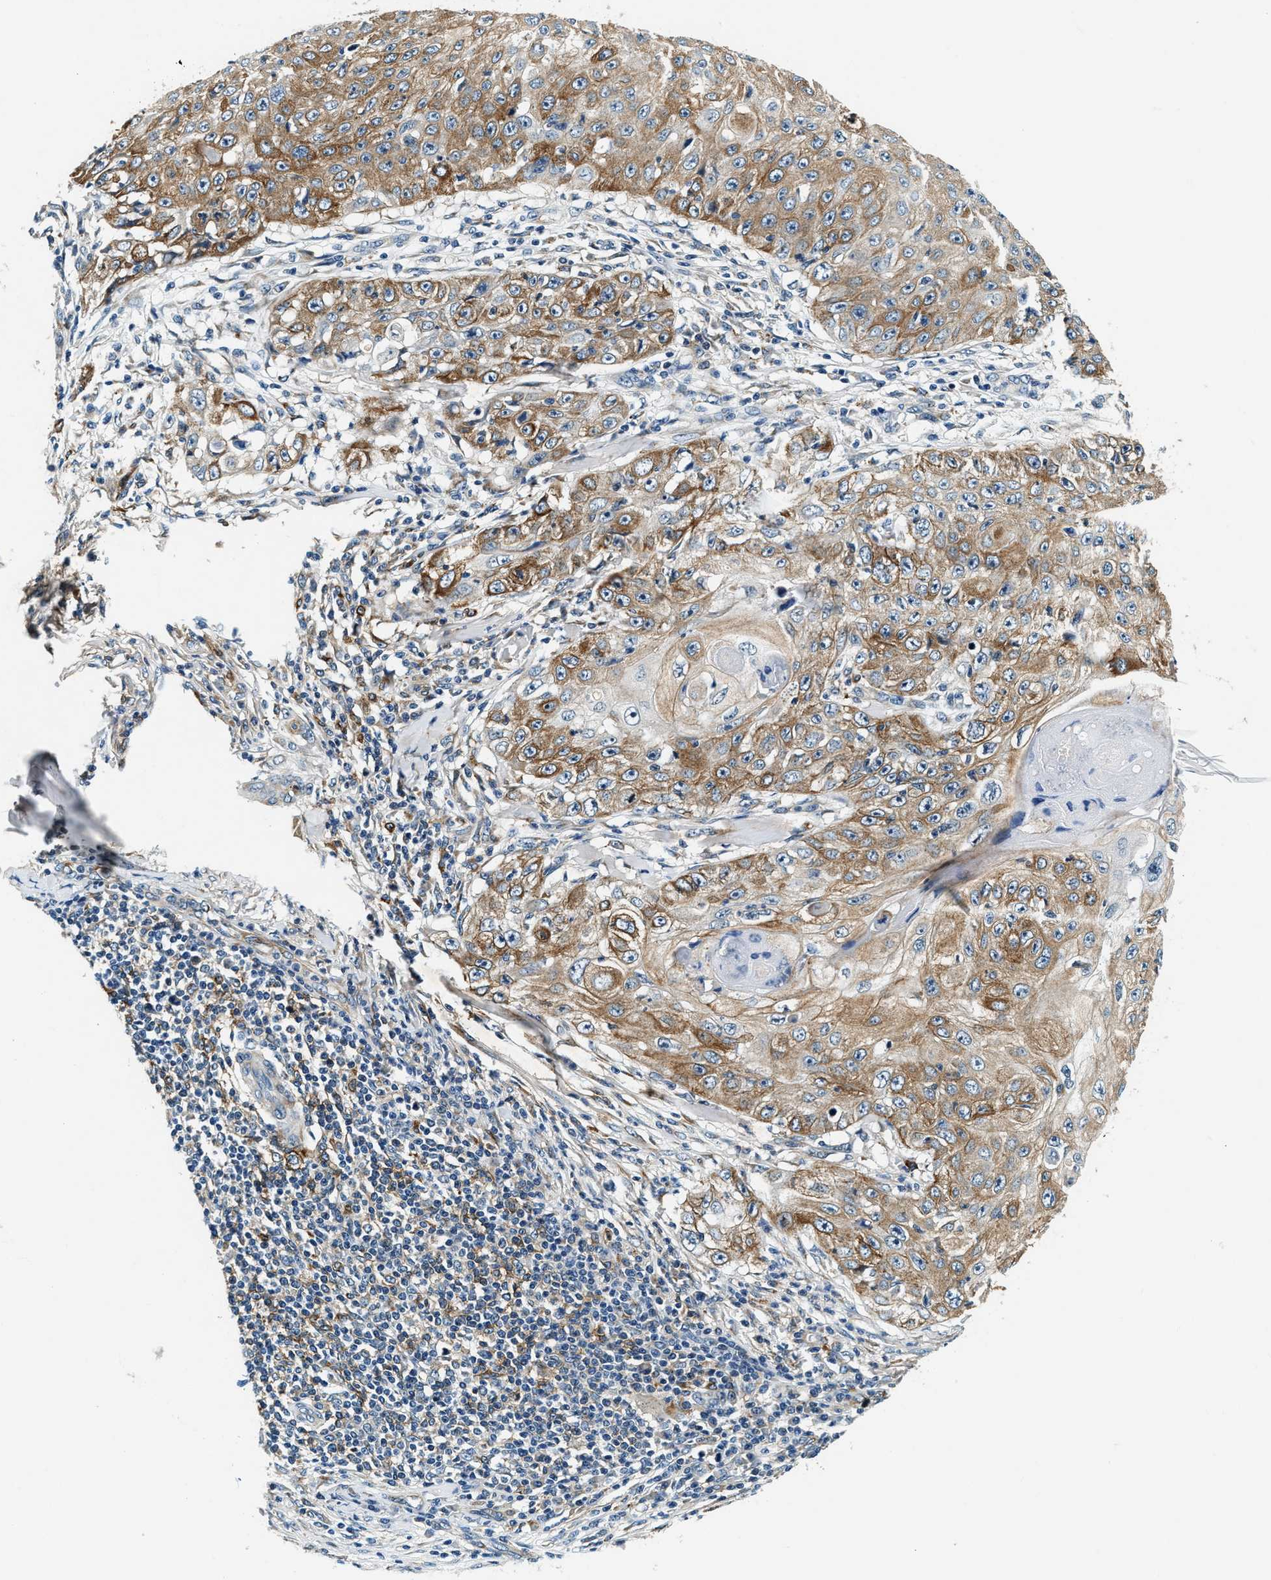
{"staining": {"intensity": "moderate", "quantity": ">75%", "location": "cytoplasmic/membranous"}, "tissue": "skin cancer", "cell_type": "Tumor cells", "image_type": "cancer", "snomed": [{"axis": "morphology", "description": "Squamous cell carcinoma, NOS"}, {"axis": "topography", "description": "Skin"}], "caption": "Squamous cell carcinoma (skin) was stained to show a protein in brown. There is medium levels of moderate cytoplasmic/membranous expression in about >75% of tumor cells.", "gene": "C2orf66", "patient": {"sex": "male", "age": 86}}